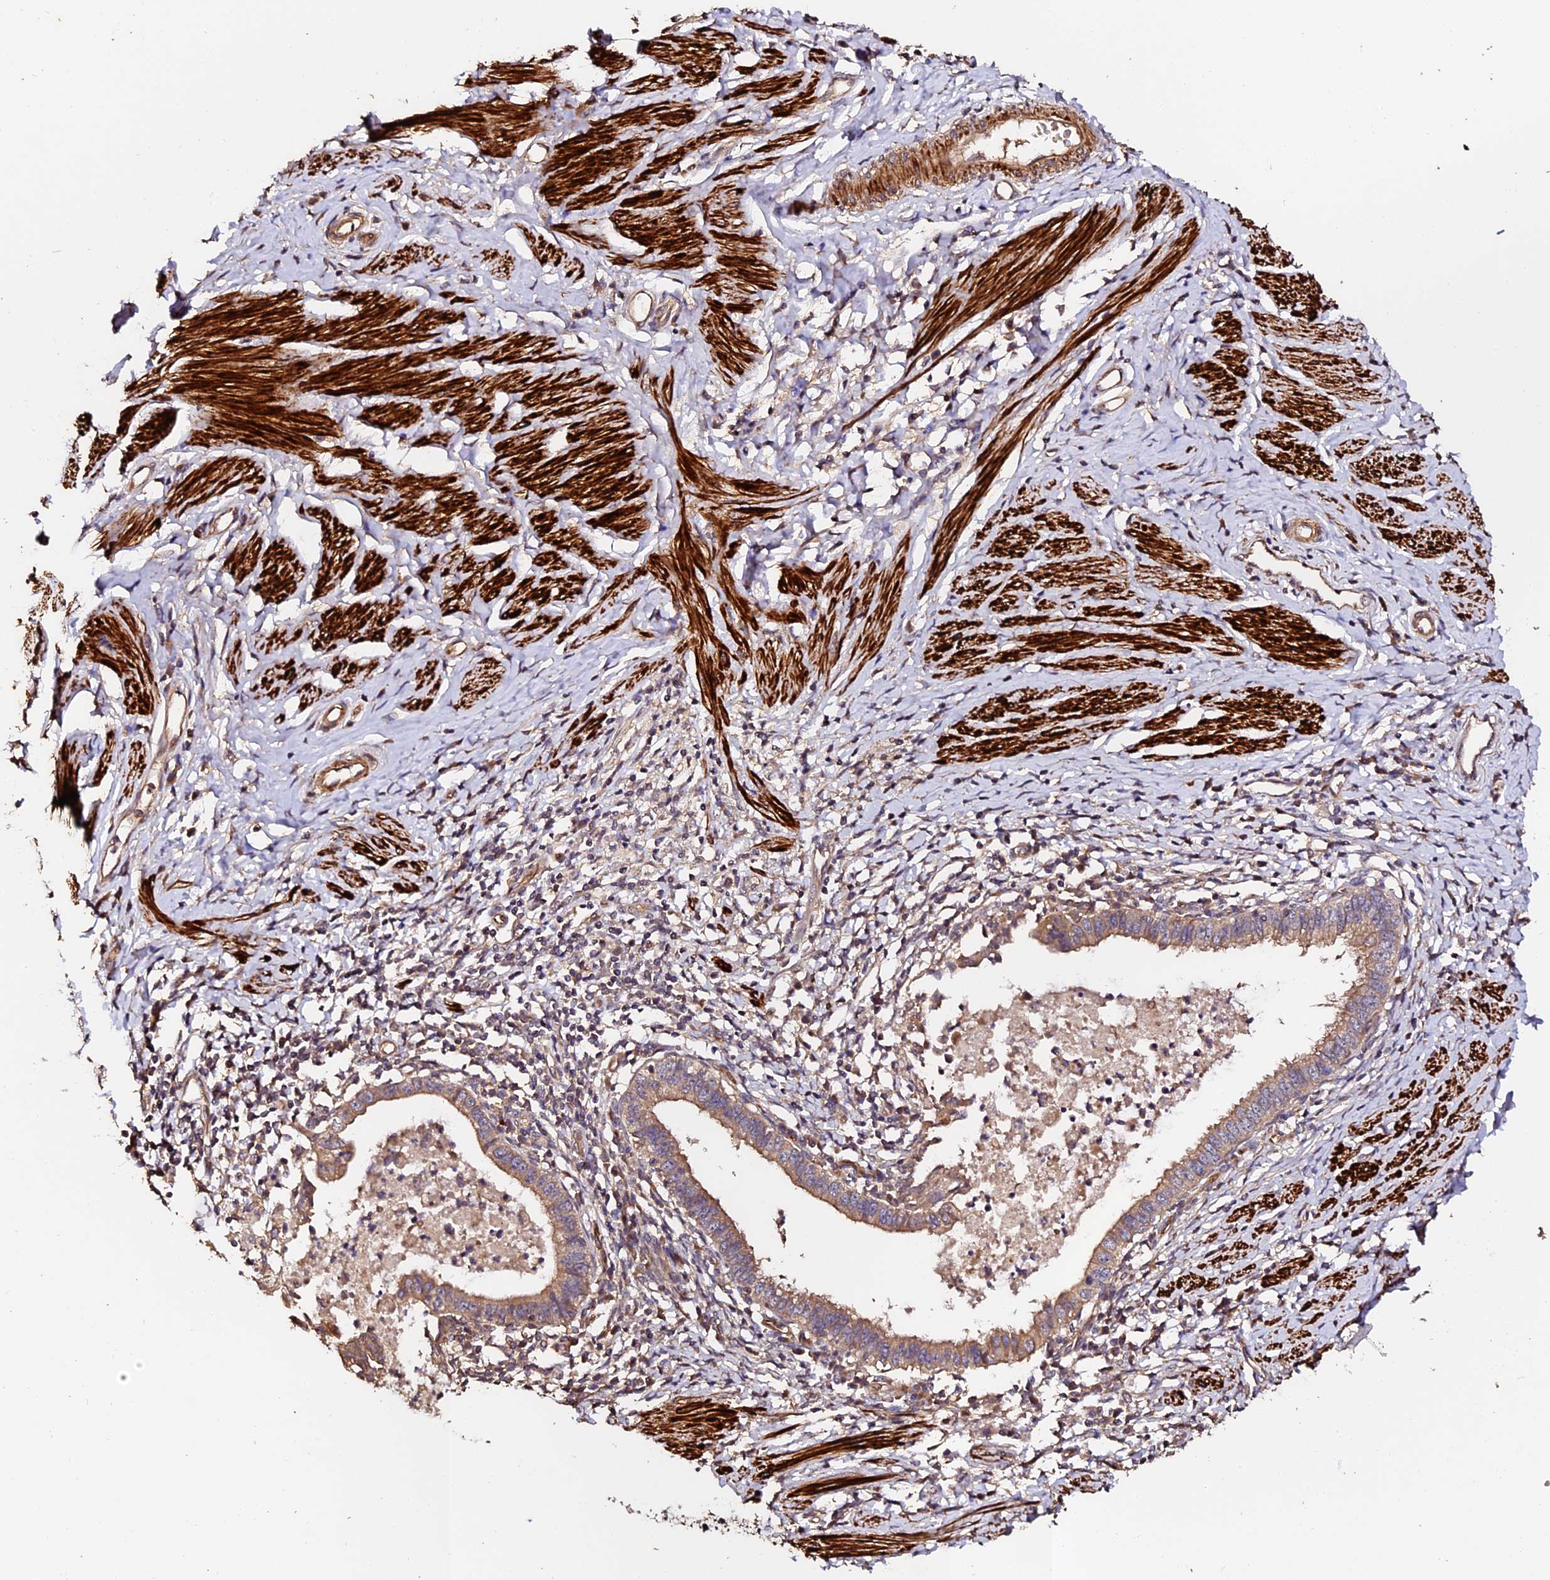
{"staining": {"intensity": "moderate", "quantity": ">75%", "location": "cytoplasmic/membranous"}, "tissue": "cervical cancer", "cell_type": "Tumor cells", "image_type": "cancer", "snomed": [{"axis": "morphology", "description": "Adenocarcinoma, NOS"}, {"axis": "topography", "description": "Cervix"}], "caption": "Adenocarcinoma (cervical) tissue shows moderate cytoplasmic/membranous staining in about >75% of tumor cells, visualized by immunohistochemistry.", "gene": "TDO2", "patient": {"sex": "female", "age": 36}}